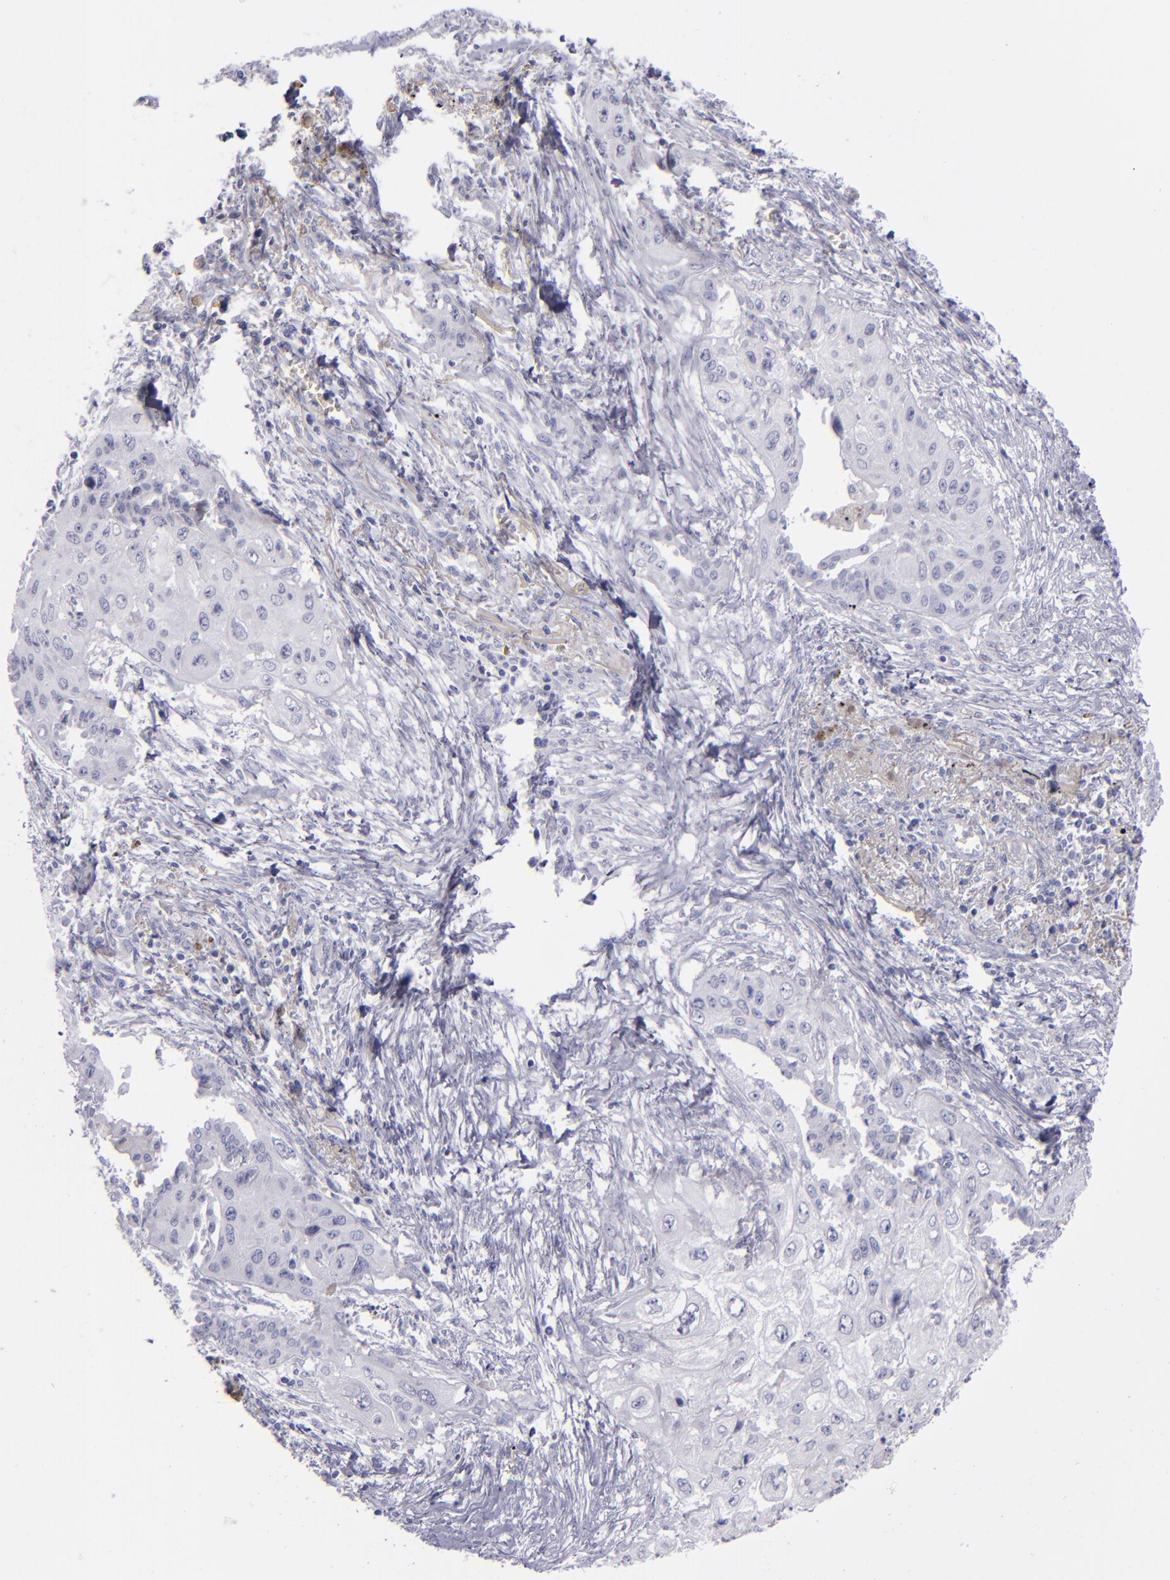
{"staining": {"intensity": "negative", "quantity": "none", "location": "none"}, "tissue": "lung cancer", "cell_type": "Tumor cells", "image_type": "cancer", "snomed": [{"axis": "morphology", "description": "Squamous cell carcinoma, NOS"}, {"axis": "topography", "description": "Lung"}], "caption": "The immunohistochemistry image has no significant positivity in tumor cells of lung cancer (squamous cell carcinoma) tissue.", "gene": "CD22", "patient": {"sex": "male", "age": 71}}